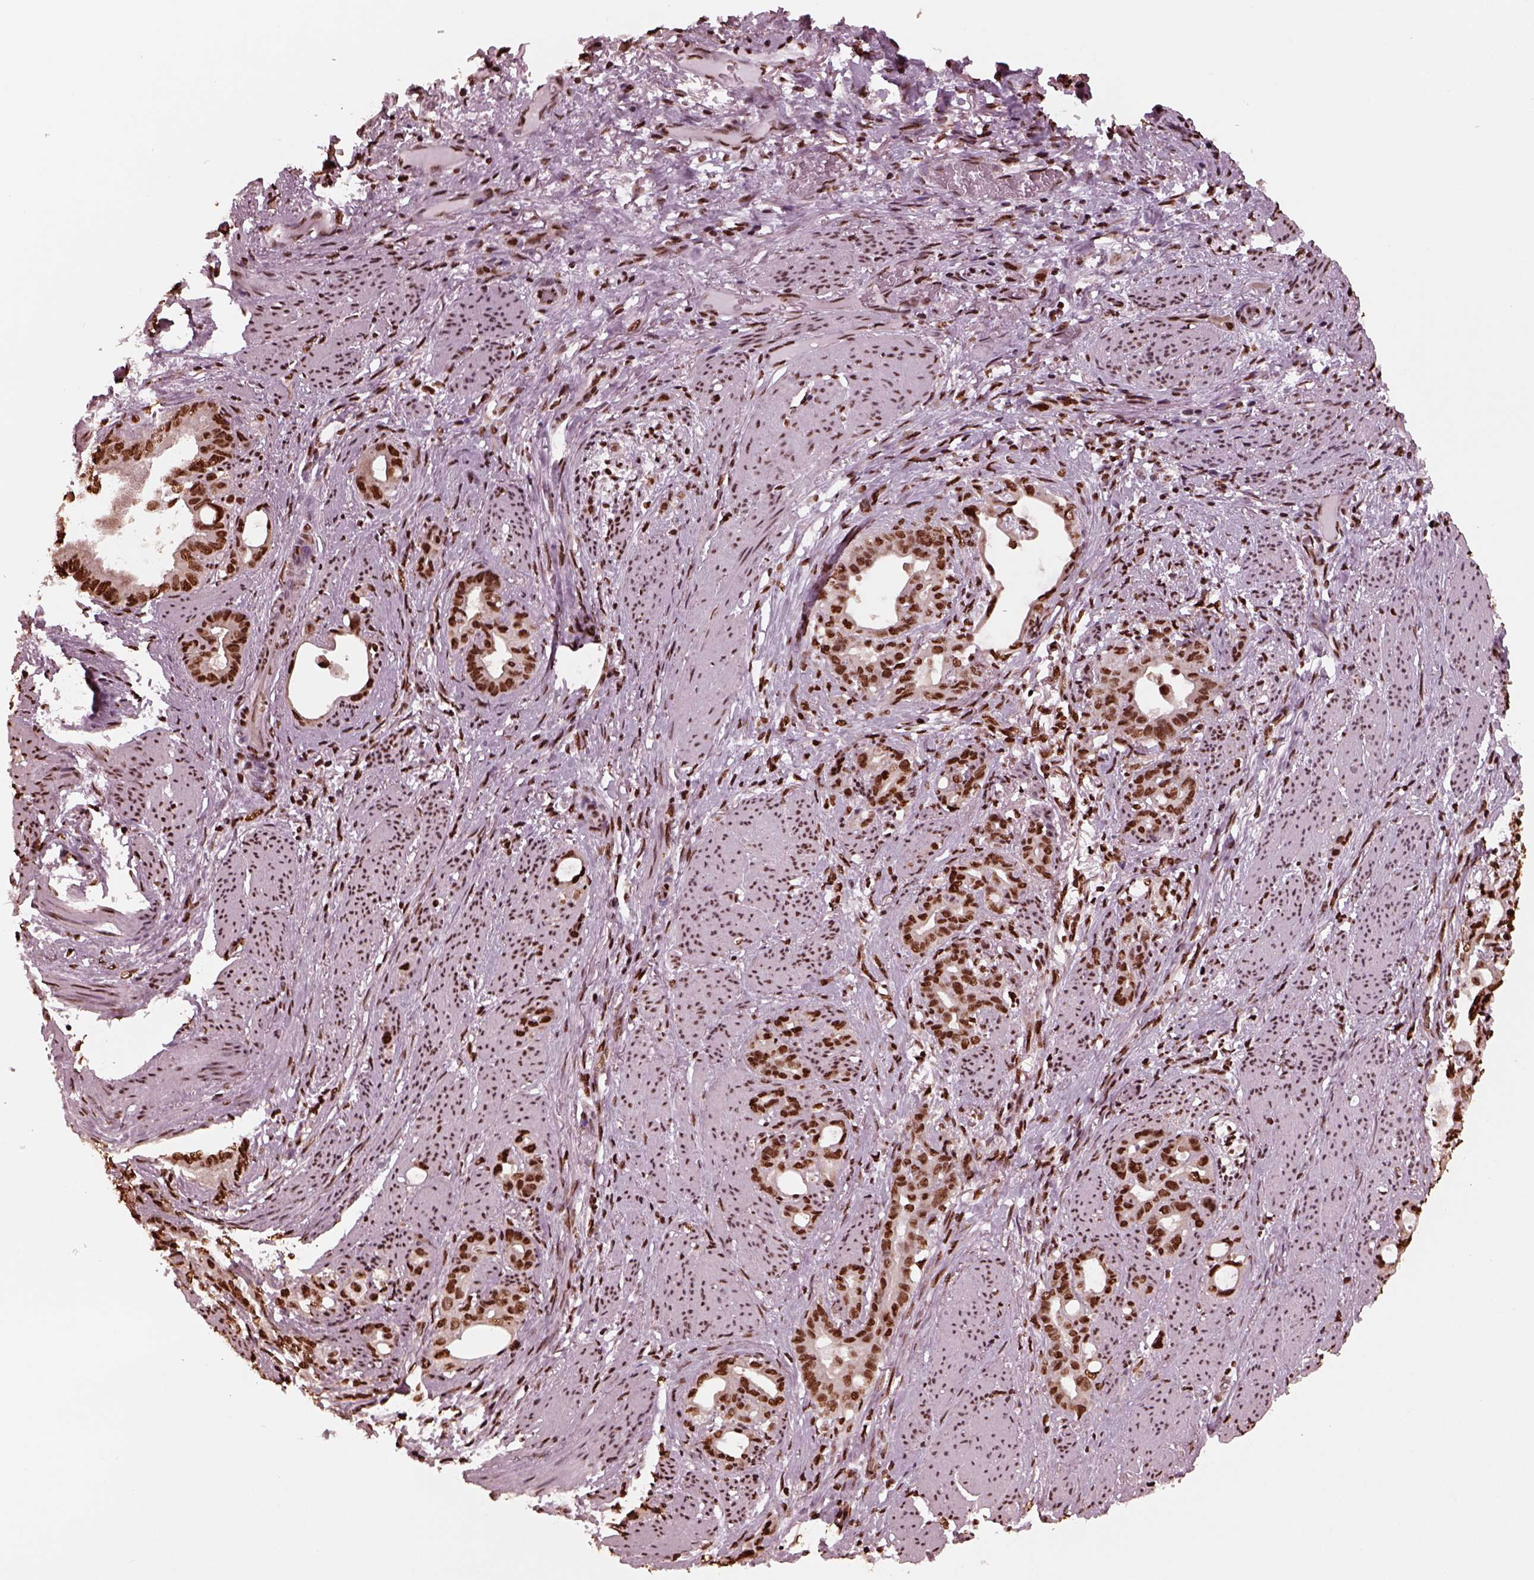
{"staining": {"intensity": "strong", "quantity": ">75%", "location": "nuclear"}, "tissue": "stomach cancer", "cell_type": "Tumor cells", "image_type": "cancer", "snomed": [{"axis": "morphology", "description": "Normal tissue, NOS"}, {"axis": "morphology", "description": "Adenocarcinoma, NOS"}, {"axis": "topography", "description": "Esophagus"}, {"axis": "topography", "description": "Stomach, upper"}], "caption": "Tumor cells show high levels of strong nuclear positivity in approximately >75% of cells in stomach cancer.", "gene": "NSD1", "patient": {"sex": "male", "age": 62}}